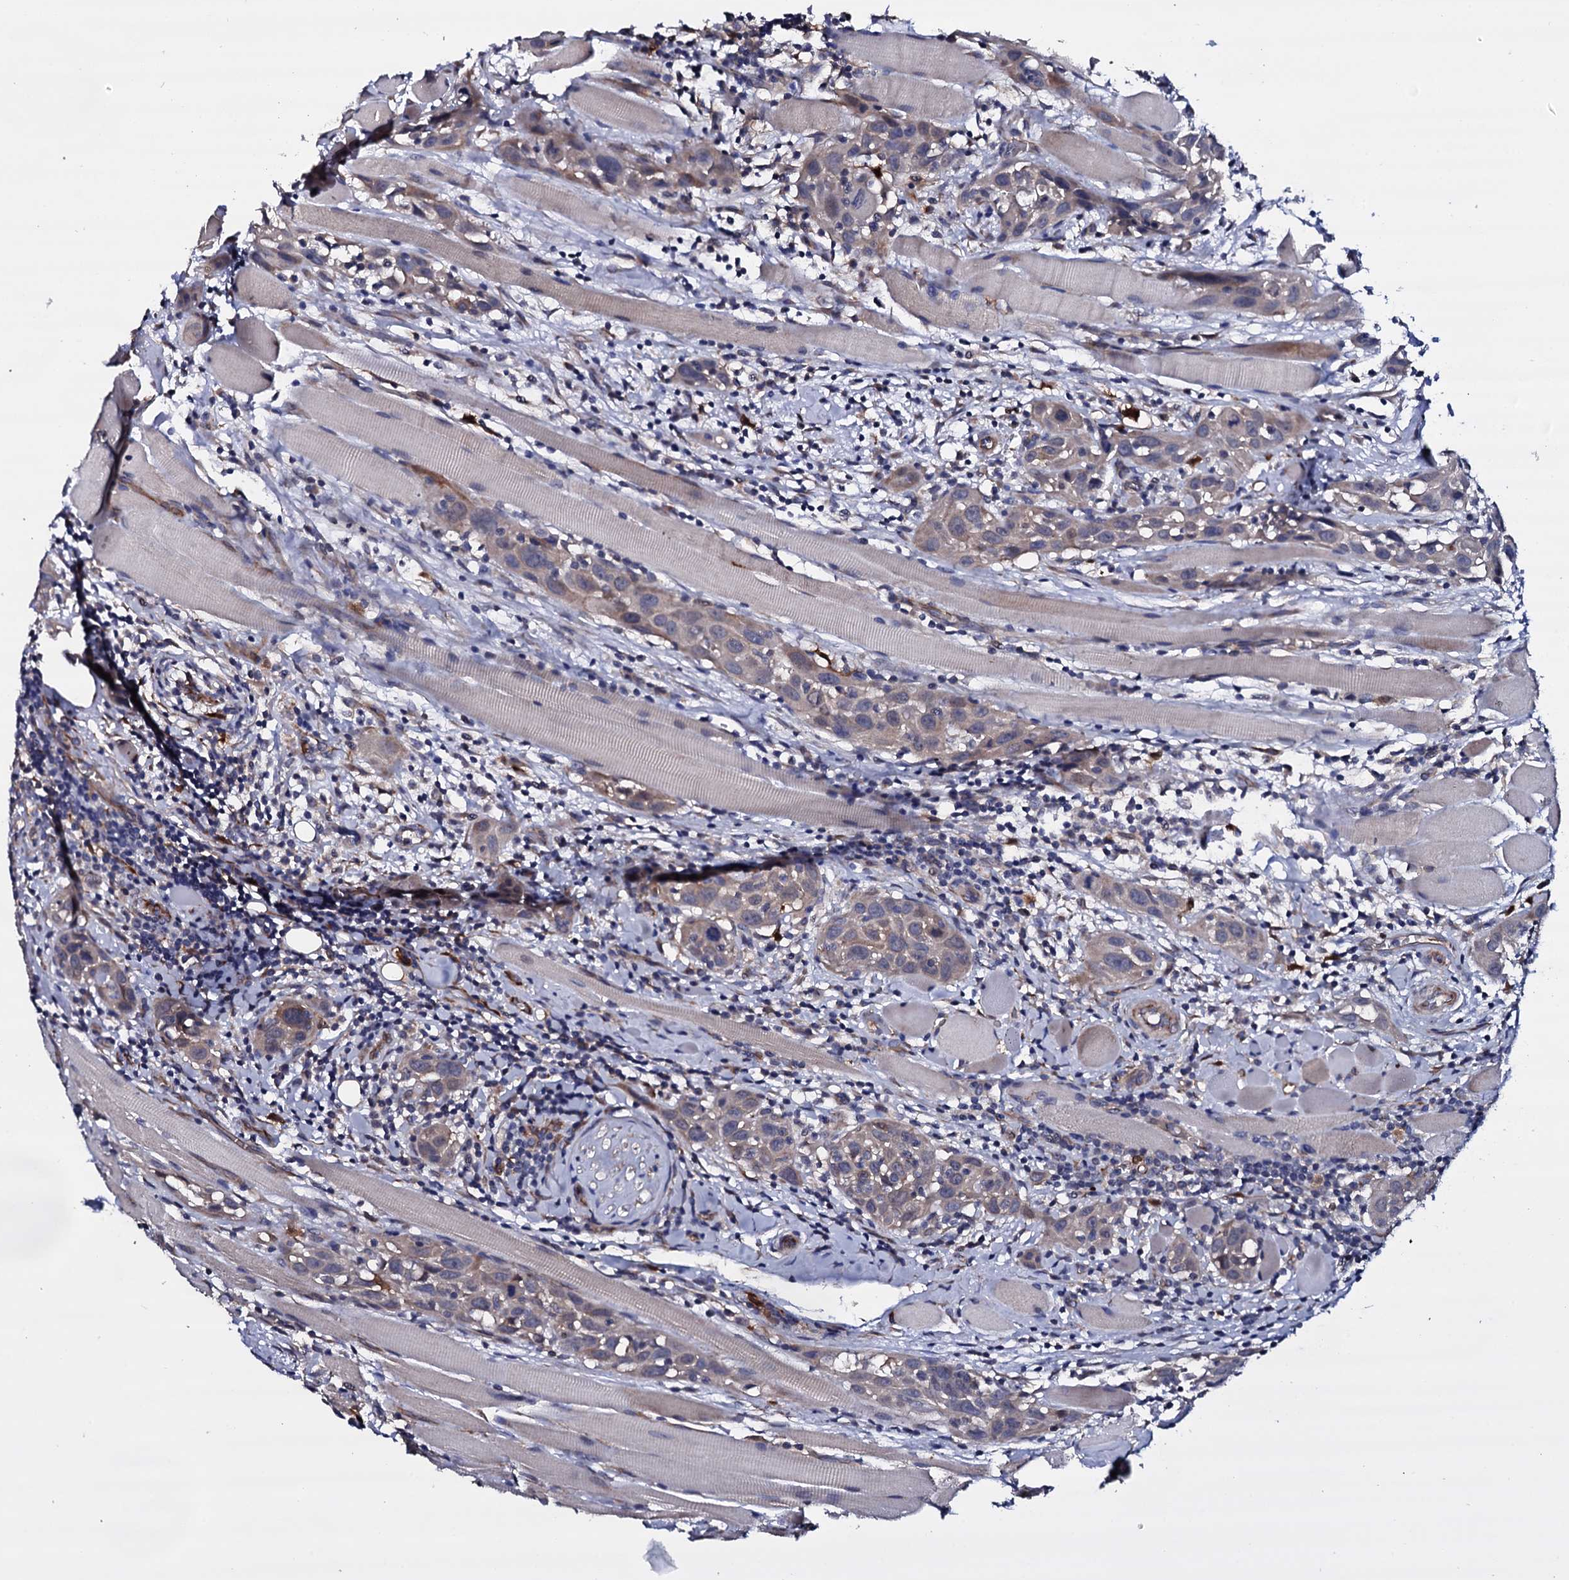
{"staining": {"intensity": "weak", "quantity": "<25%", "location": "cytoplasmic/membranous"}, "tissue": "head and neck cancer", "cell_type": "Tumor cells", "image_type": "cancer", "snomed": [{"axis": "morphology", "description": "Squamous cell carcinoma, NOS"}, {"axis": "topography", "description": "Oral tissue"}, {"axis": "topography", "description": "Head-Neck"}], "caption": "A photomicrograph of human head and neck squamous cell carcinoma is negative for staining in tumor cells.", "gene": "BCL2L14", "patient": {"sex": "female", "age": 50}}